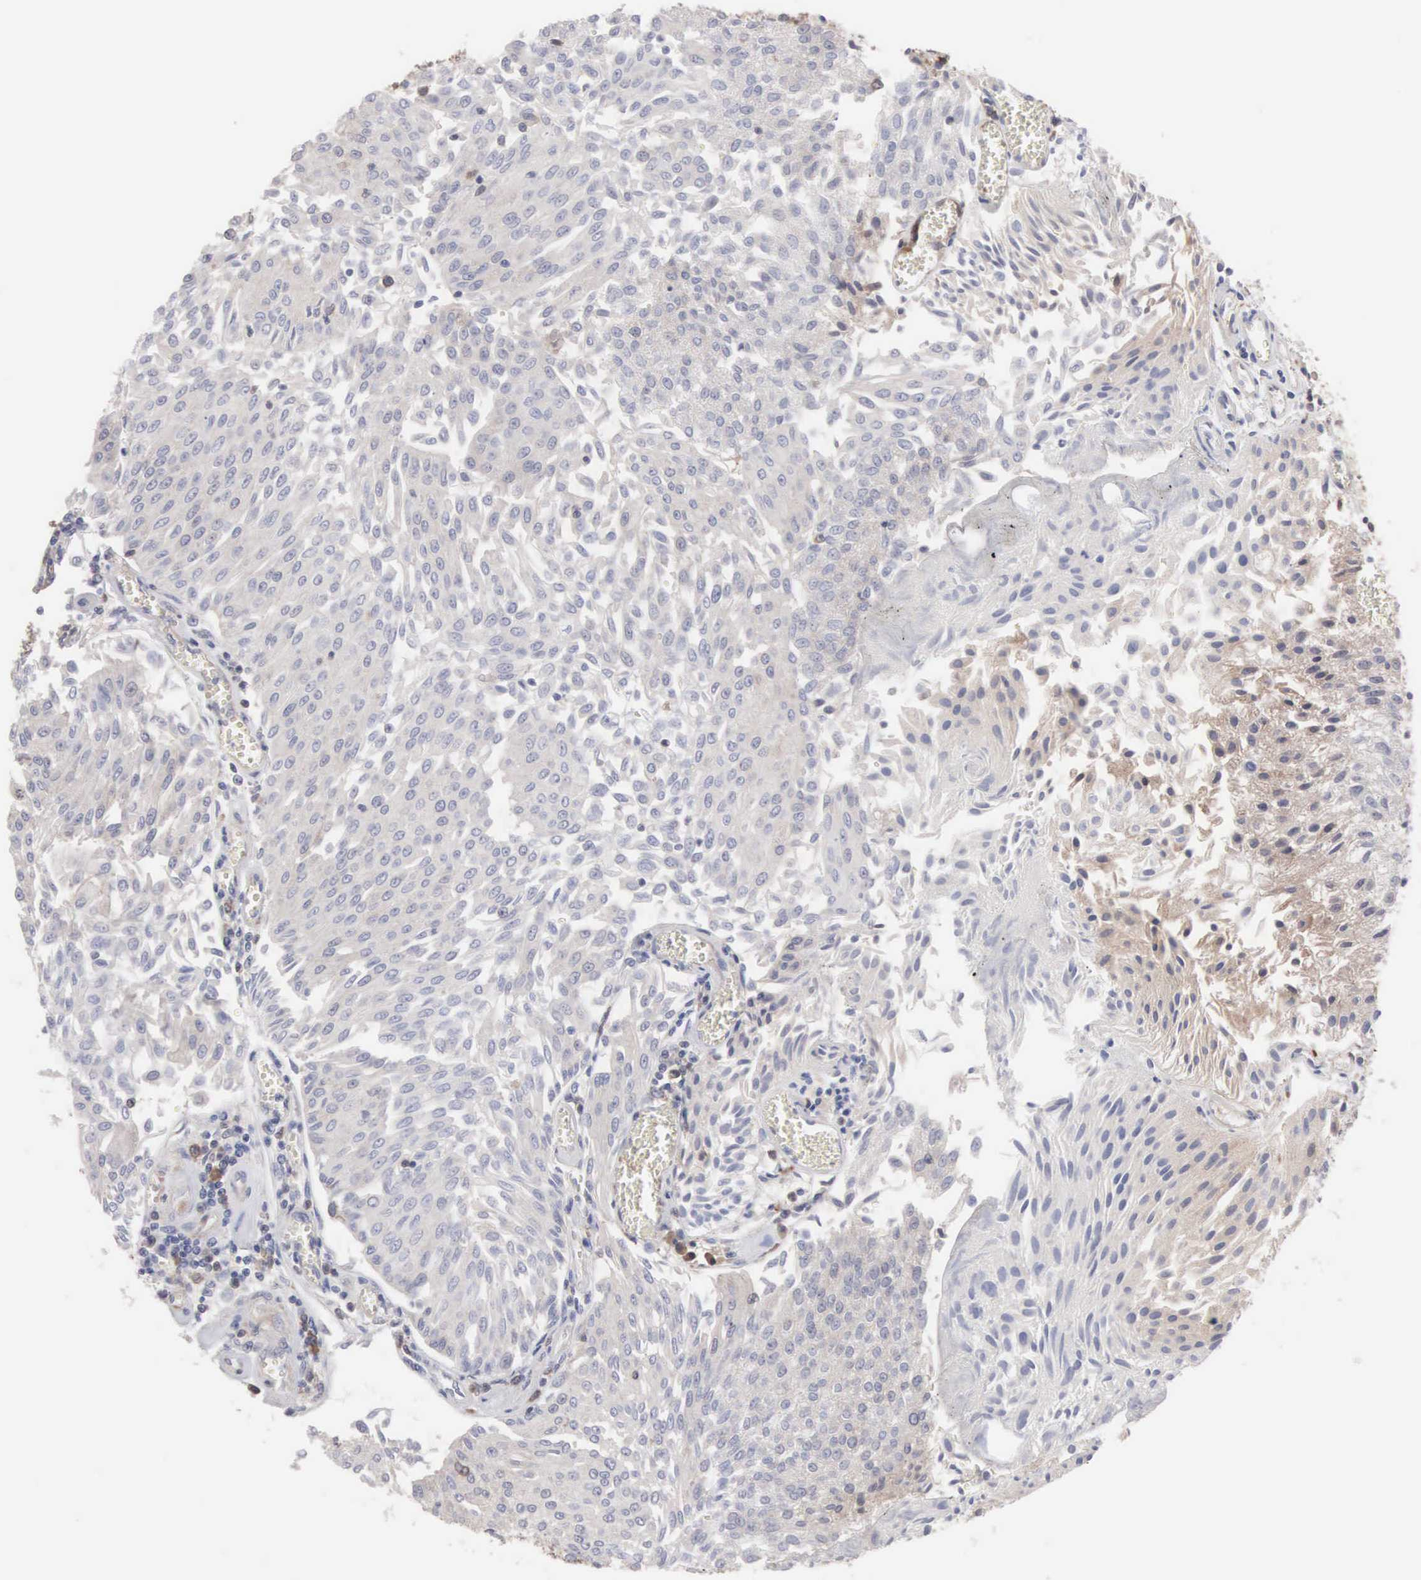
{"staining": {"intensity": "weak", "quantity": ">75%", "location": "cytoplasmic/membranous"}, "tissue": "urothelial cancer", "cell_type": "Tumor cells", "image_type": "cancer", "snomed": [{"axis": "morphology", "description": "Urothelial carcinoma, Low grade"}, {"axis": "topography", "description": "Urinary bladder"}], "caption": "Low-grade urothelial carcinoma stained with a brown dye shows weak cytoplasmic/membranous positive staining in approximately >75% of tumor cells.", "gene": "MTHFD1", "patient": {"sex": "male", "age": 86}}